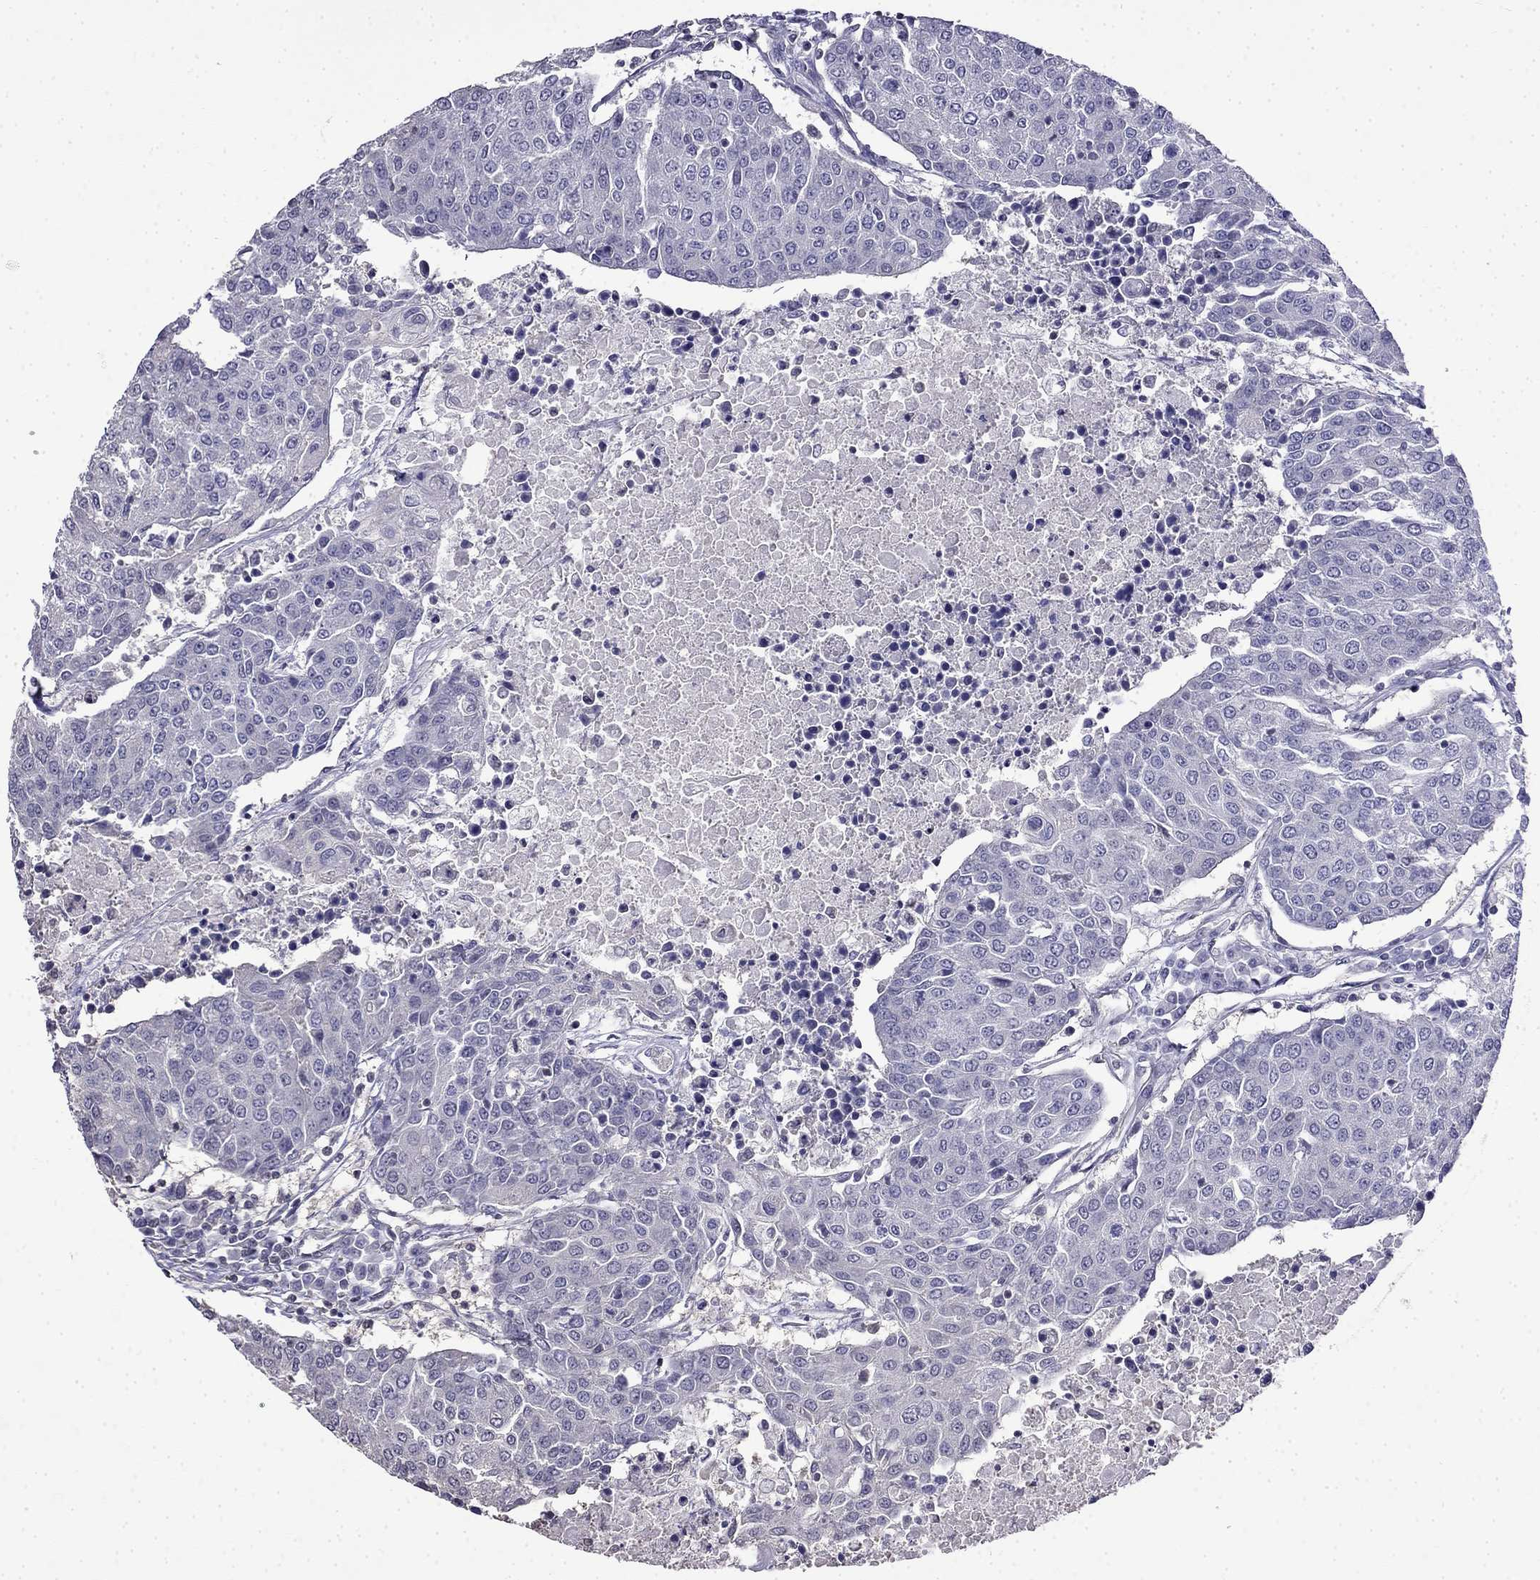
{"staining": {"intensity": "negative", "quantity": "none", "location": "none"}, "tissue": "urothelial cancer", "cell_type": "Tumor cells", "image_type": "cancer", "snomed": [{"axis": "morphology", "description": "Urothelial carcinoma, High grade"}, {"axis": "topography", "description": "Urinary bladder"}], "caption": "Immunohistochemistry of urothelial cancer displays no positivity in tumor cells.", "gene": "GUCA1B", "patient": {"sex": "female", "age": 85}}